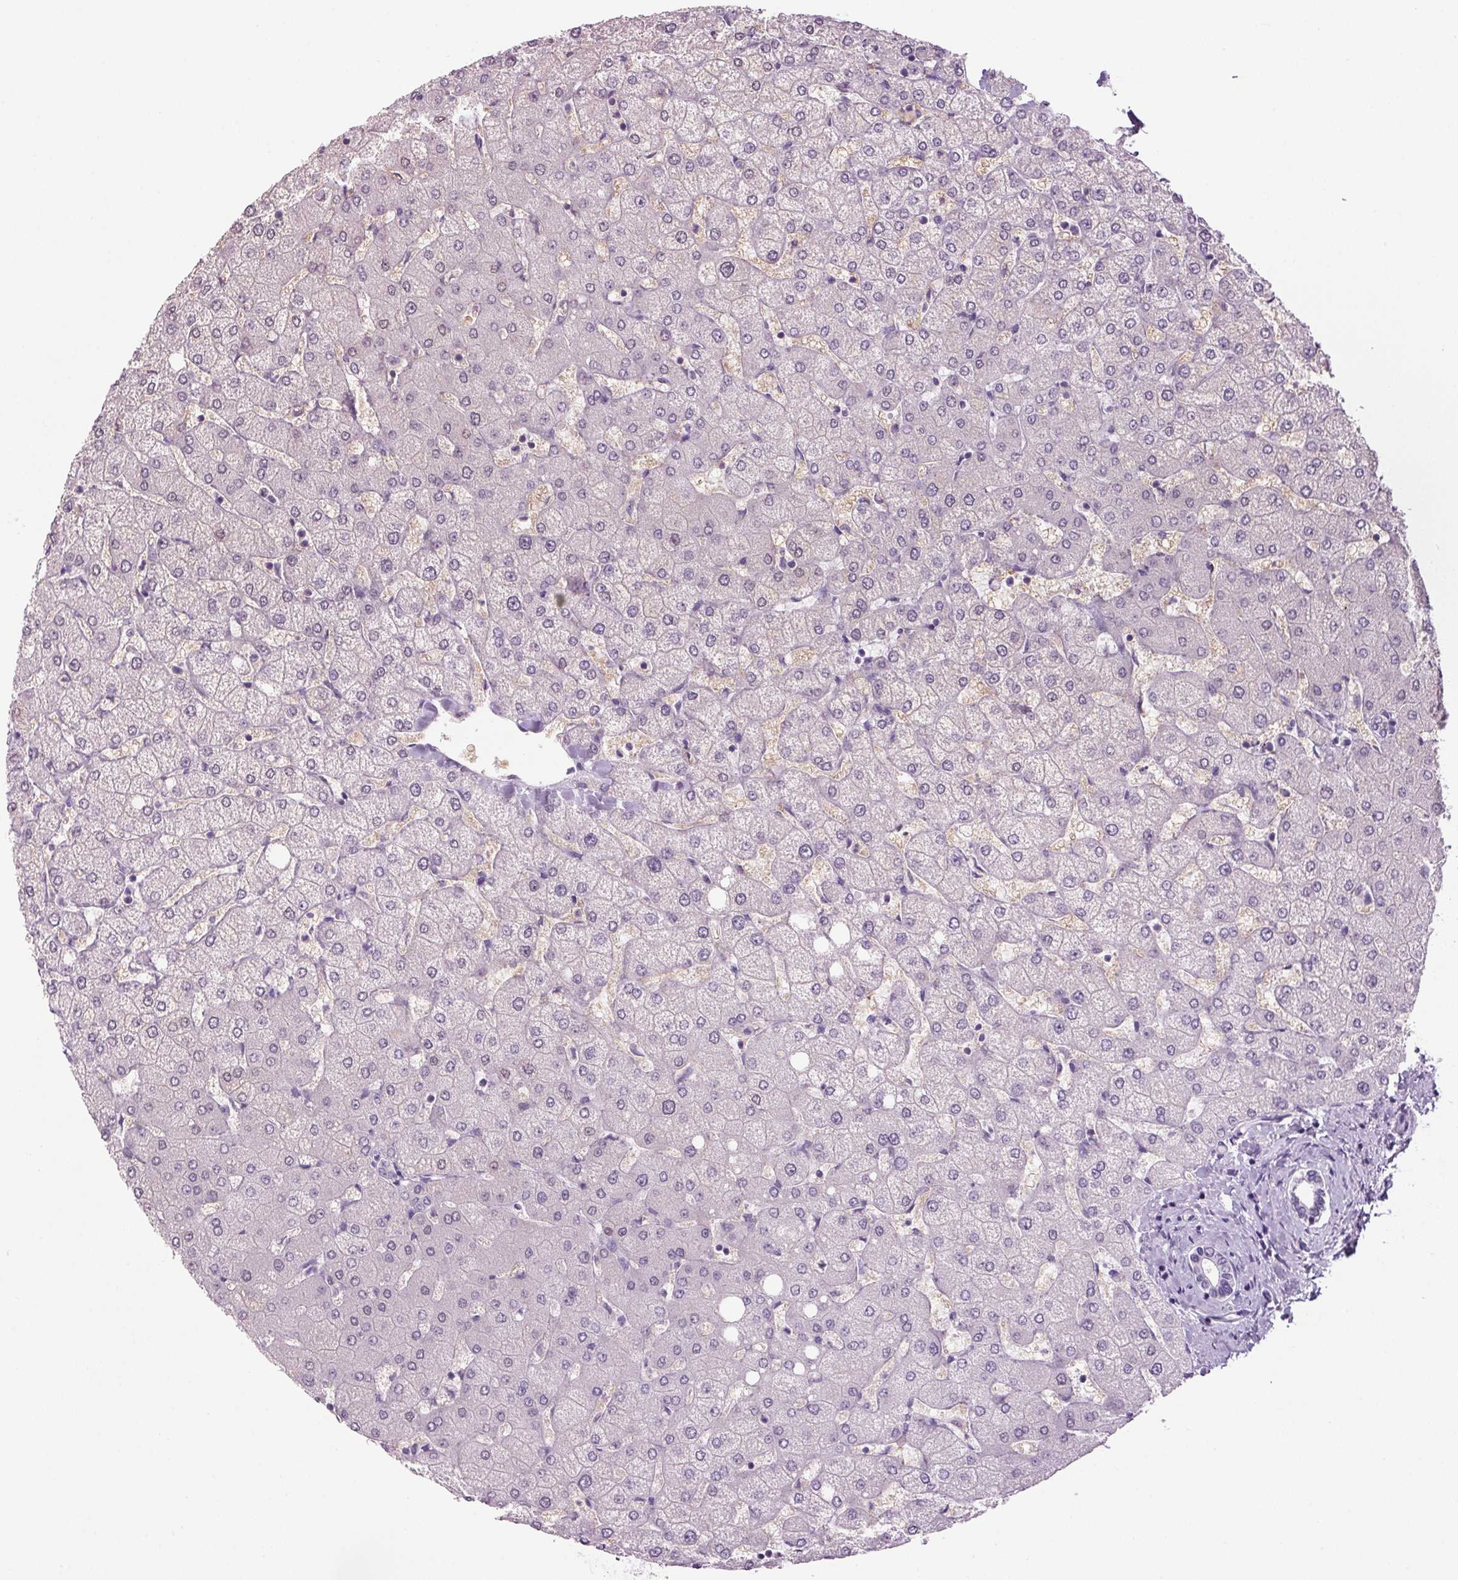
{"staining": {"intensity": "negative", "quantity": "none", "location": "none"}, "tissue": "liver", "cell_type": "Cholangiocytes", "image_type": "normal", "snomed": [{"axis": "morphology", "description": "Normal tissue, NOS"}, {"axis": "topography", "description": "Liver"}], "caption": "This photomicrograph is of benign liver stained with immunohistochemistry (IHC) to label a protein in brown with the nuclei are counter-stained blue. There is no expression in cholangiocytes.", "gene": "PPP1R1A", "patient": {"sex": "female", "age": 54}}